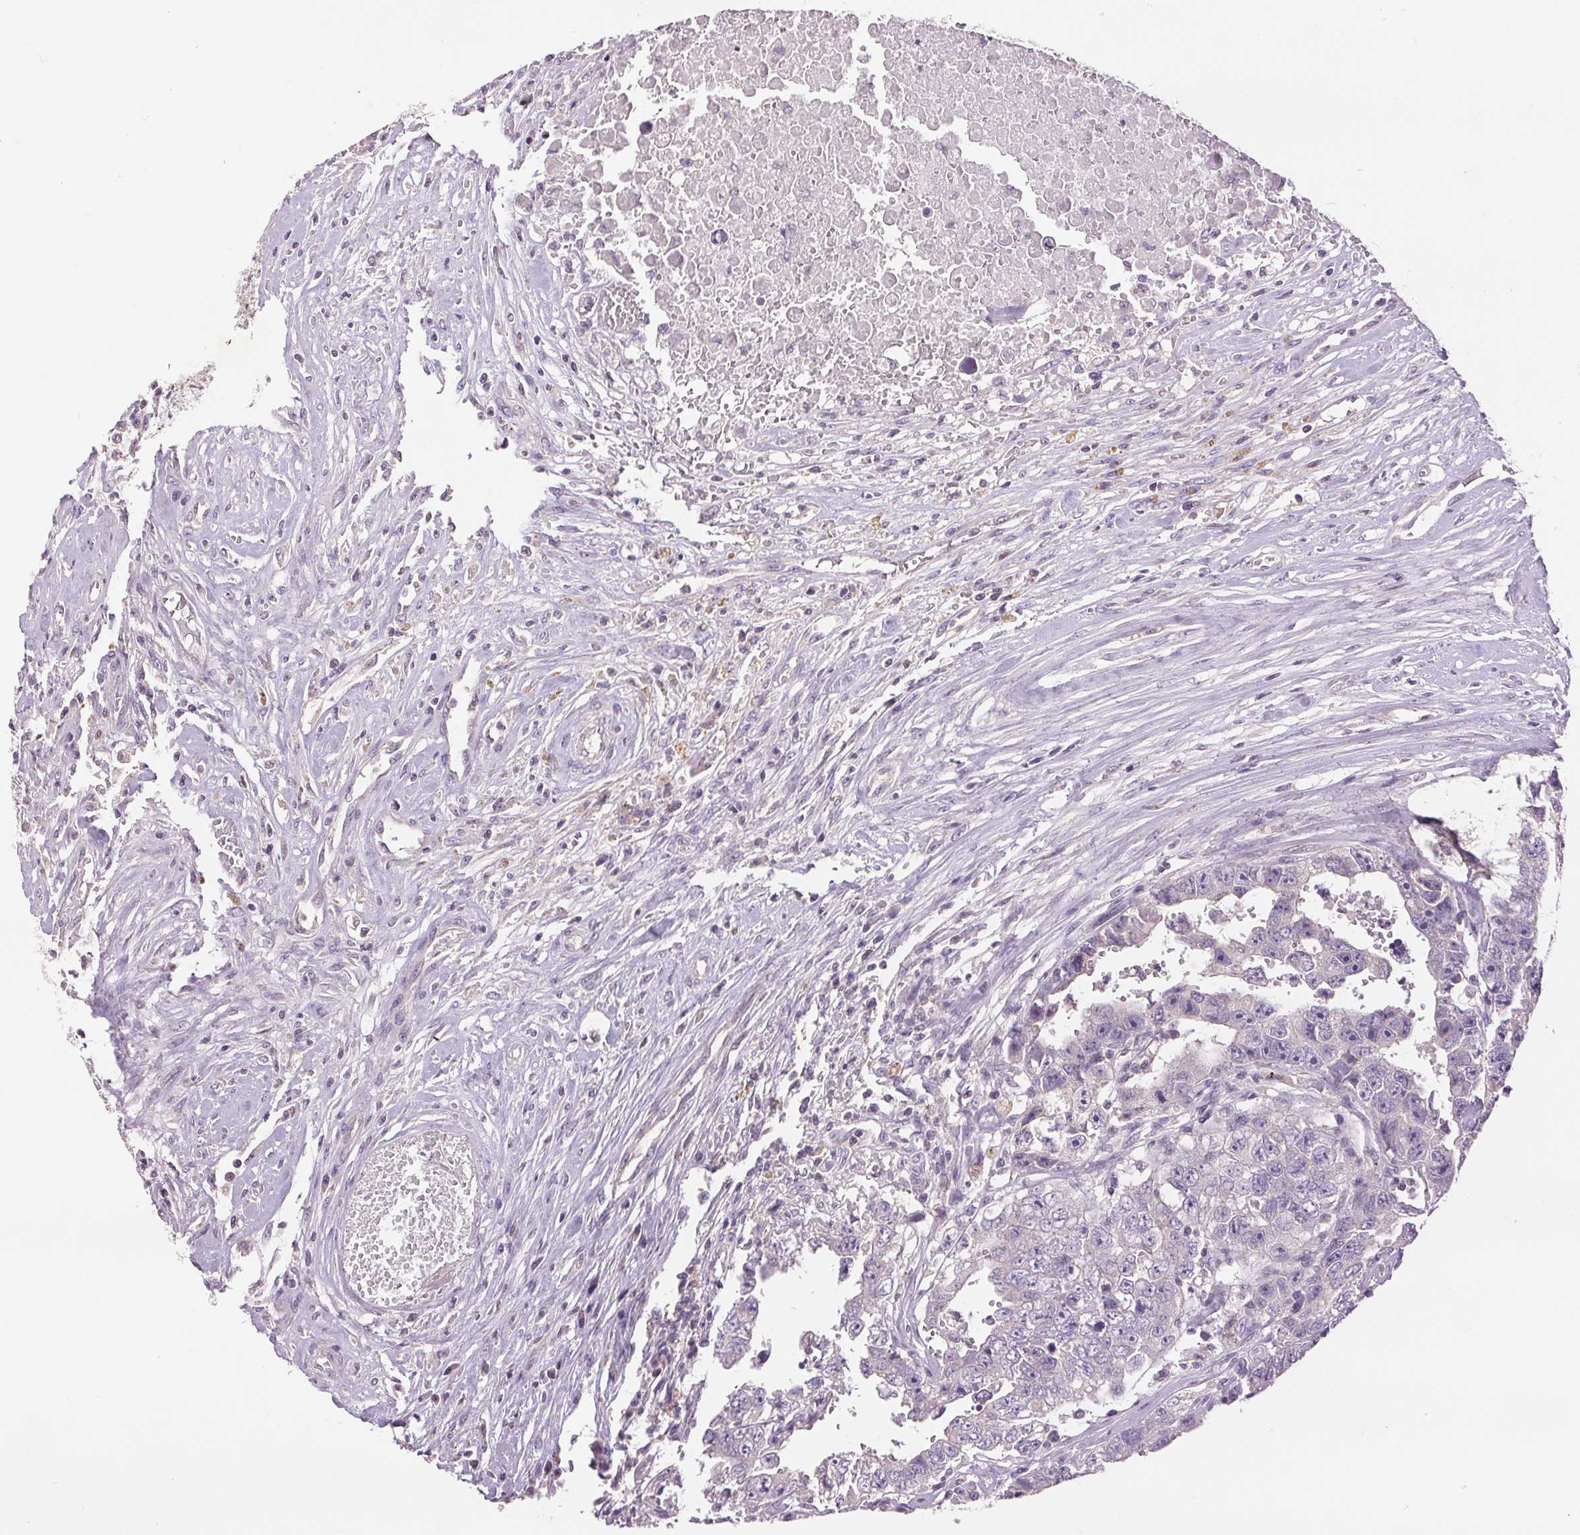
{"staining": {"intensity": "negative", "quantity": "none", "location": "none"}, "tissue": "testis cancer", "cell_type": "Tumor cells", "image_type": "cancer", "snomed": [{"axis": "morphology", "description": "Carcinoma, Embryonal, NOS"}, {"axis": "topography", "description": "Testis"}], "caption": "Micrograph shows no significant protein positivity in tumor cells of testis embryonal carcinoma.", "gene": "FXYD4", "patient": {"sex": "male", "age": 22}}